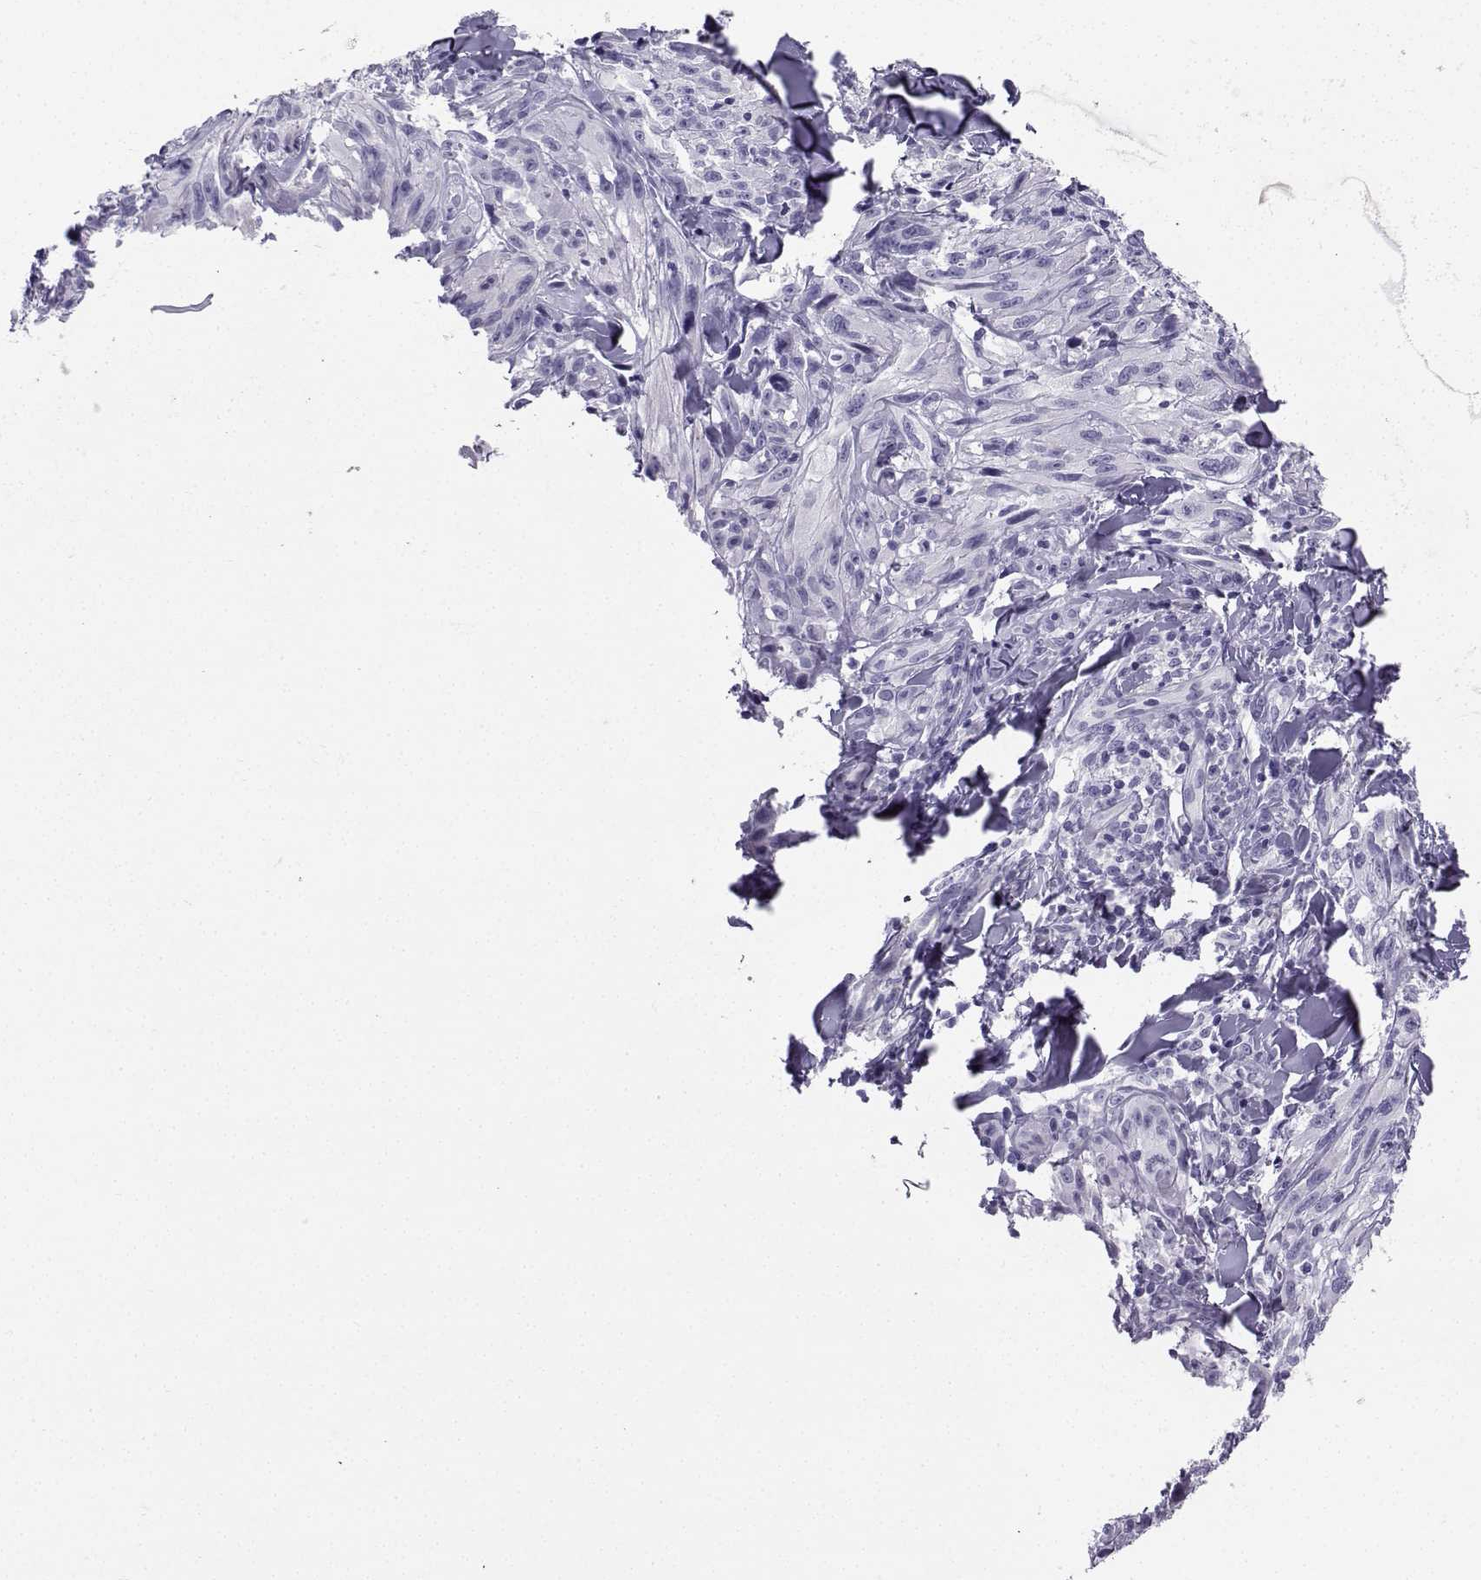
{"staining": {"intensity": "negative", "quantity": "none", "location": "none"}, "tissue": "melanoma", "cell_type": "Tumor cells", "image_type": "cancer", "snomed": [{"axis": "morphology", "description": "Malignant melanoma, NOS"}, {"axis": "topography", "description": "Skin"}], "caption": "IHC image of neoplastic tissue: melanoma stained with DAB shows no significant protein staining in tumor cells.", "gene": "NEFL", "patient": {"sex": "male", "age": 67}}